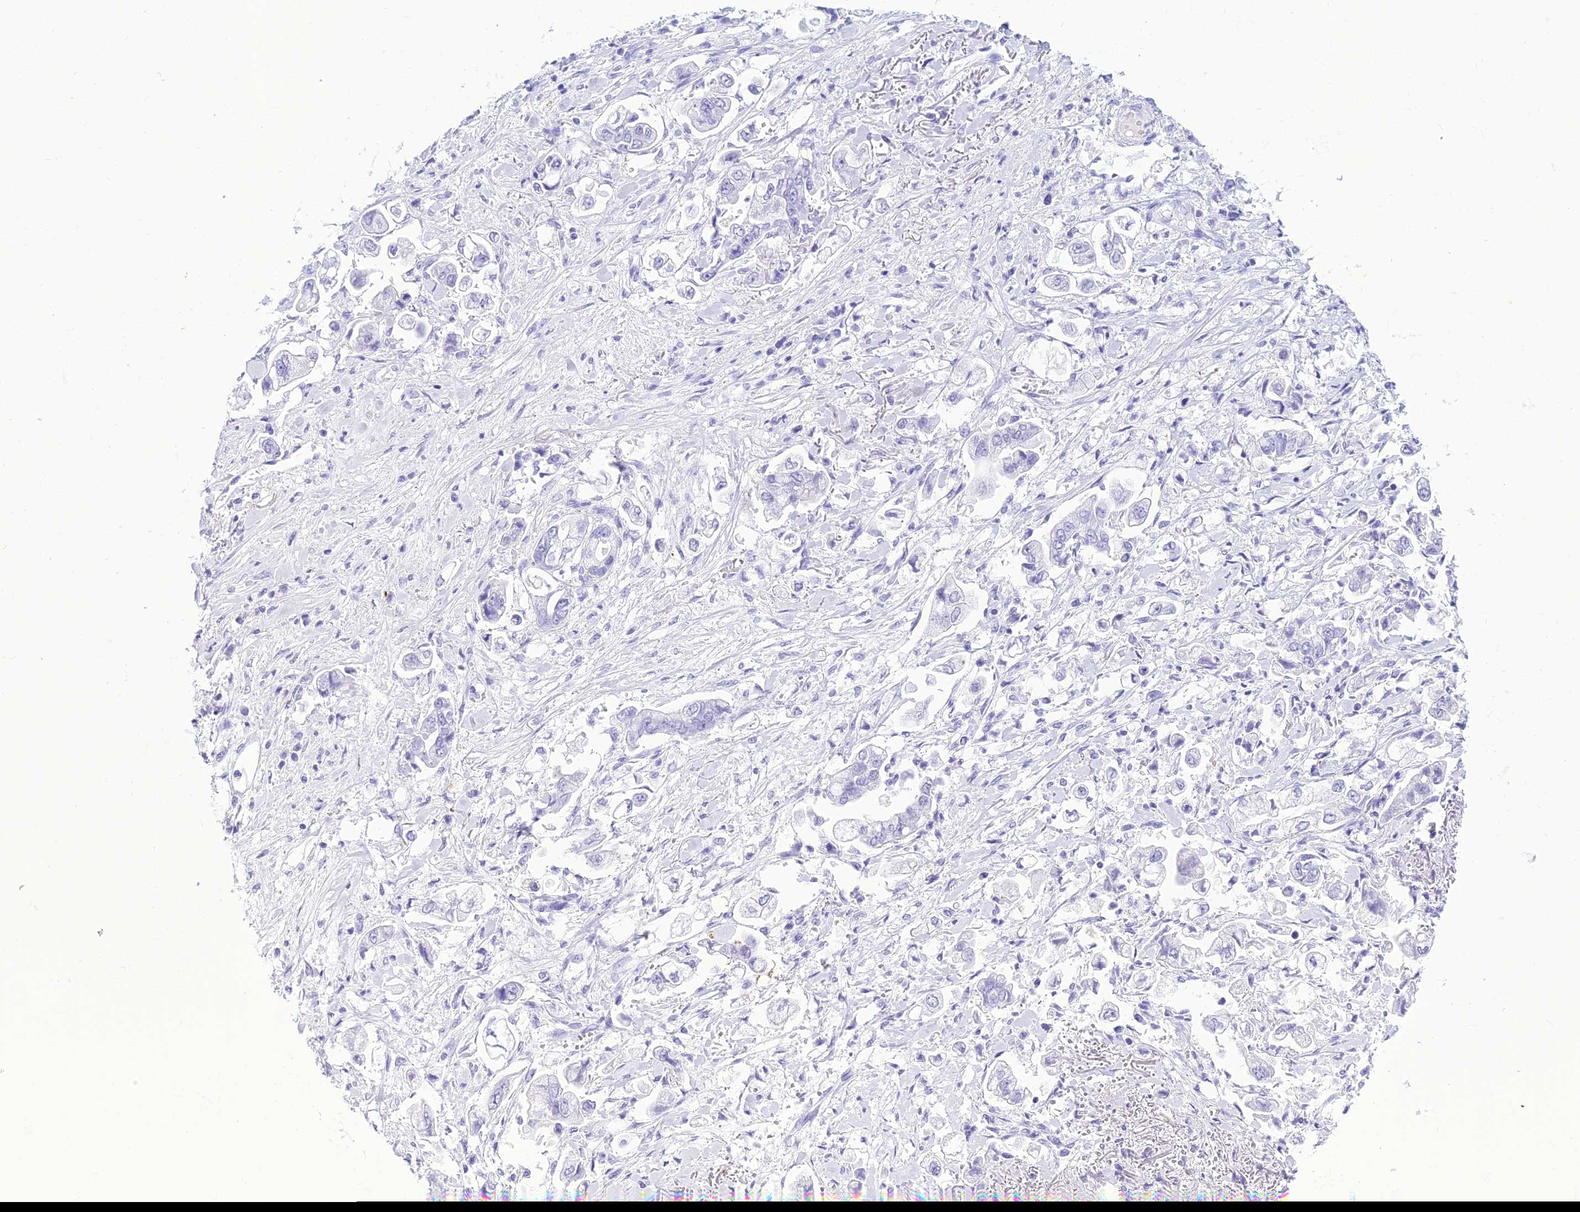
{"staining": {"intensity": "negative", "quantity": "none", "location": "none"}, "tissue": "stomach cancer", "cell_type": "Tumor cells", "image_type": "cancer", "snomed": [{"axis": "morphology", "description": "Adenocarcinoma, NOS"}, {"axis": "topography", "description": "Stomach"}], "caption": "Adenocarcinoma (stomach) stained for a protein using immunohistochemistry (IHC) shows no staining tumor cells.", "gene": "ZNF442", "patient": {"sex": "male", "age": 62}}